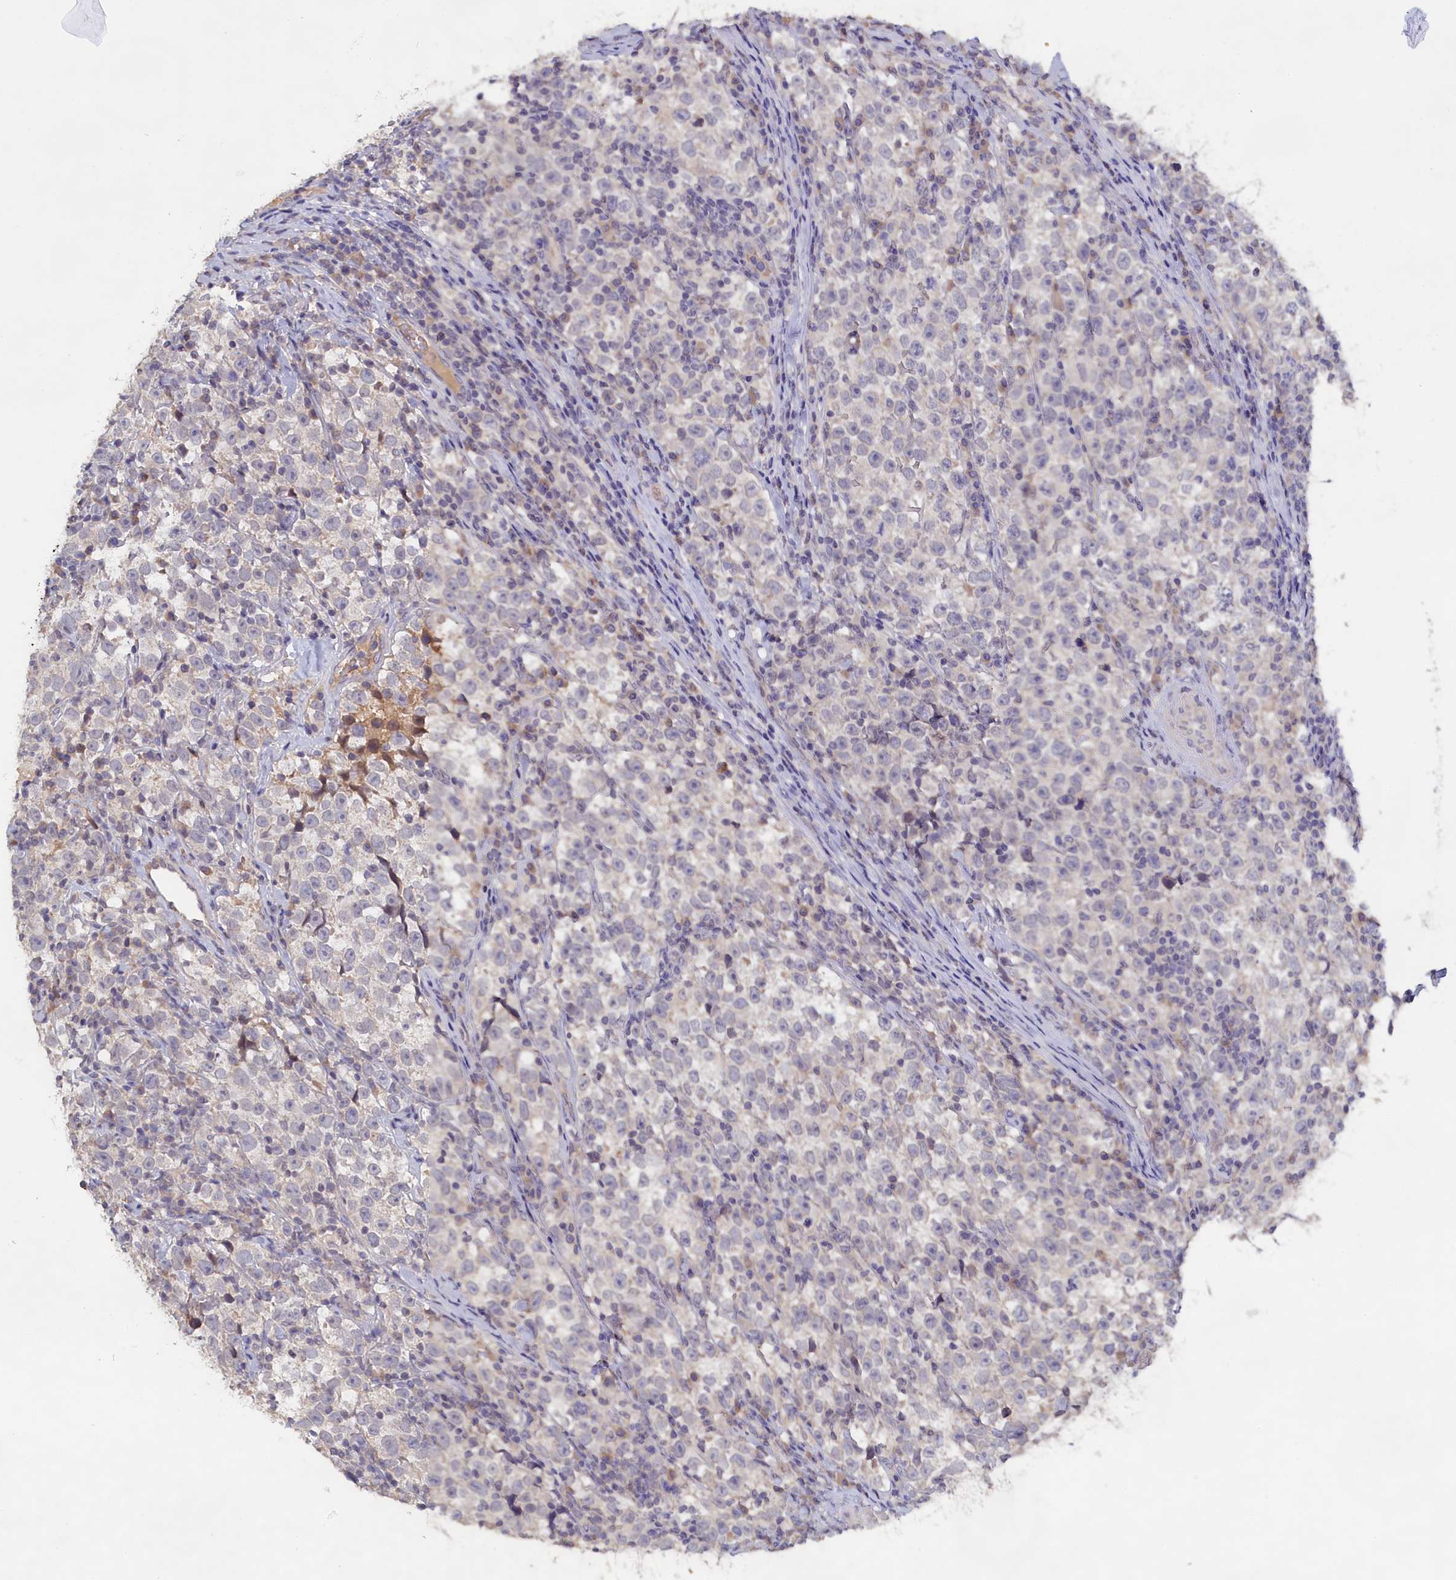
{"staining": {"intensity": "negative", "quantity": "none", "location": "none"}, "tissue": "testis cancer", "cell_type": "Tumor cells", "image_type": "cancer", "snomed": [{"axis": "morphology", "description": "Normal tissue, NOS"}, {"axis": "morphology", "description": "Seminoma, NOS"}, {"axis": "topography", "description": "Testis"}], "caption": "Immunohistochemical staining of human seminoma (testis) demonstrates no significant staining in tumor cells. (Stains: DAB (3,3'-diaminobenzidine) immunohistochemistry with hematoxylin counter stain, Microscopy: brightfield microscopy at high magnification).", "gene": "CELF5", "patient": {"sex": "male", "age": 43}}